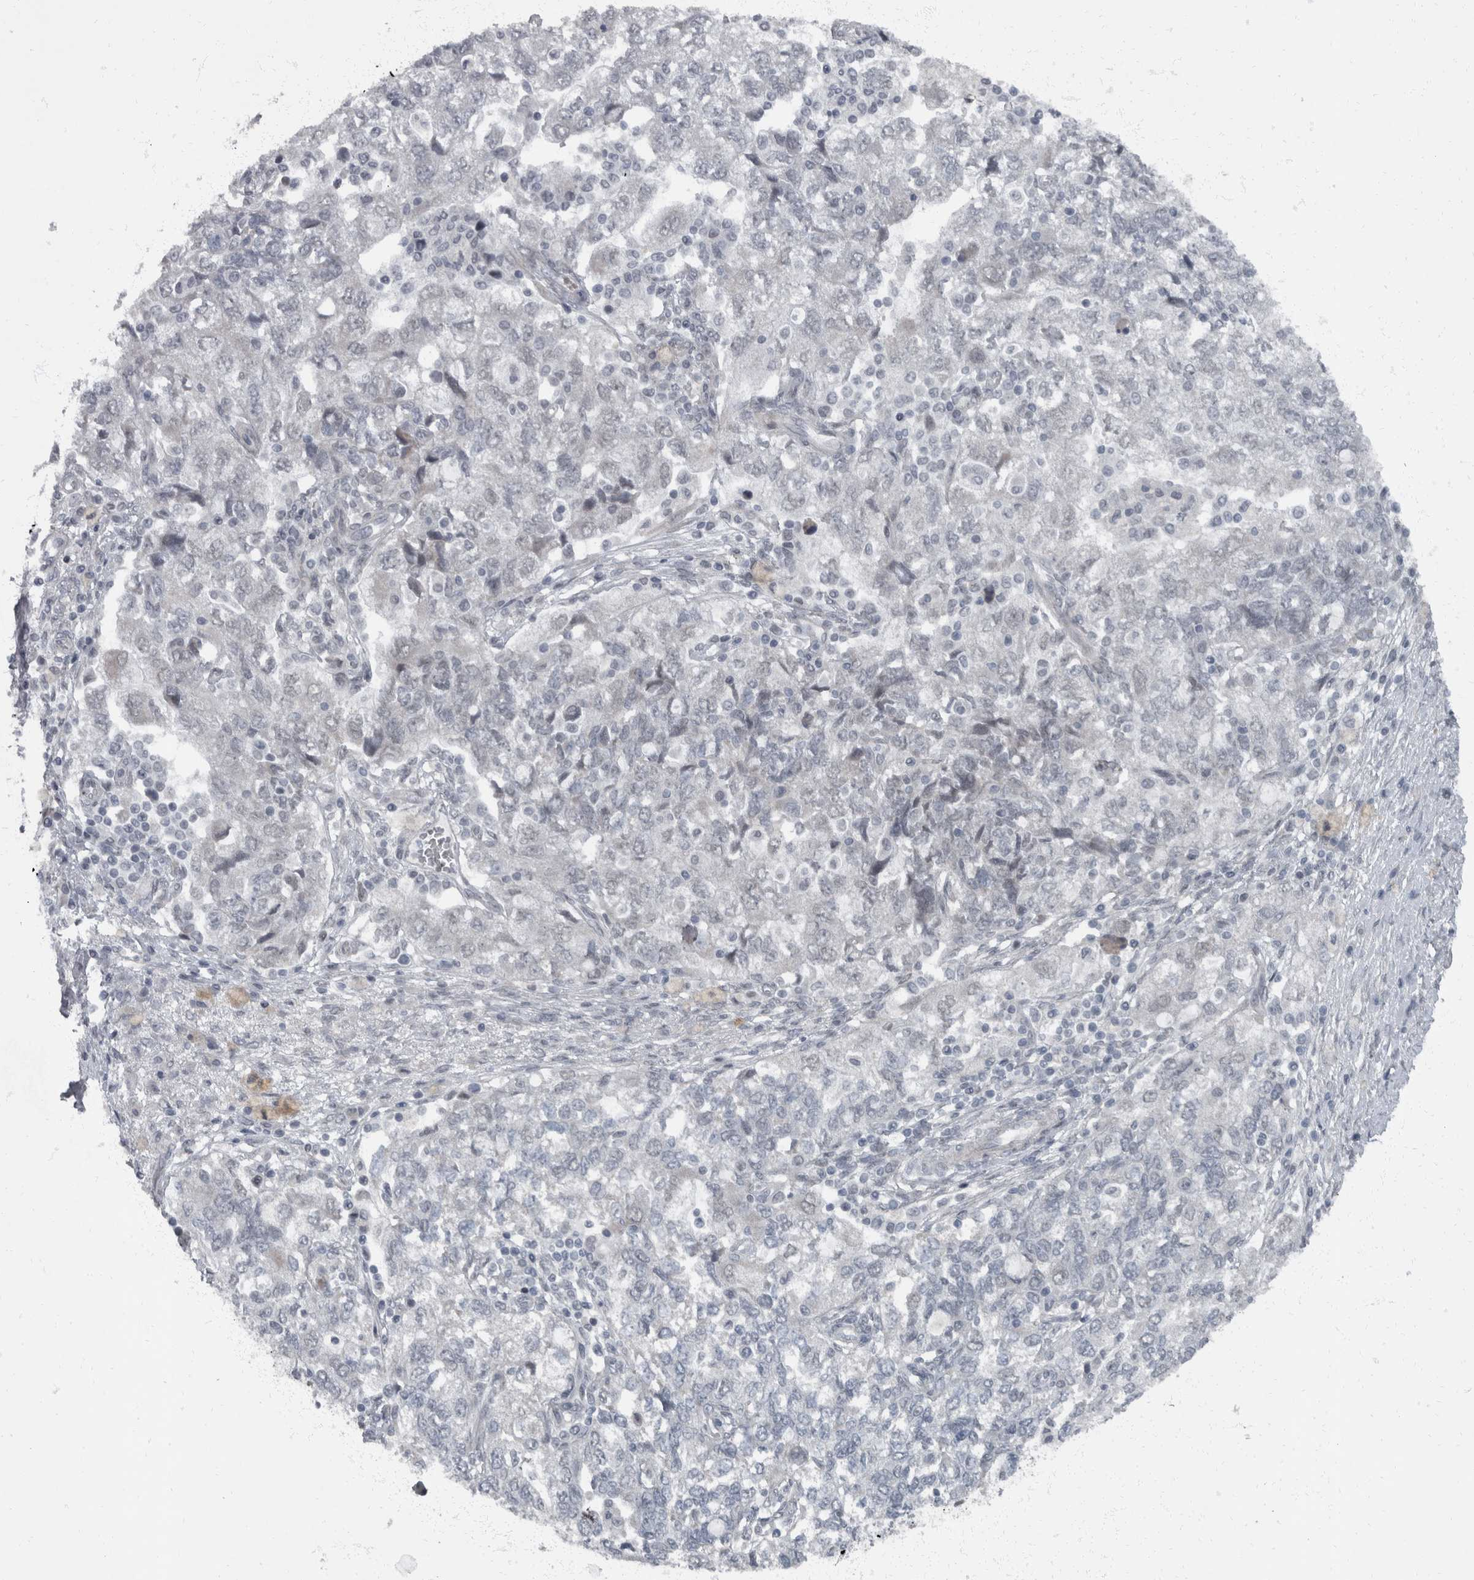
{"staining": {"intensity": "negative", "quantity": "none", "location": "none"}, "tissue": "ovarian cancer", "cell_type": "Tumor cells", "image_type": "cancer", "snomed": [{"axis": "morphology", "description": "Carcinoma, NOS"}, {"axis": "morphology", "description": "Cystadenocarcinoma, serous, NOS"}, {"axis": "topography", "description": "Ovary"}], "caption": "This is an IHC histopathology image of human ovarian serous cystadenocarcinoma. There is no staining in tumor cells.", "gene": "WDR33", "patient": {"sex": "female", "age": 69}}